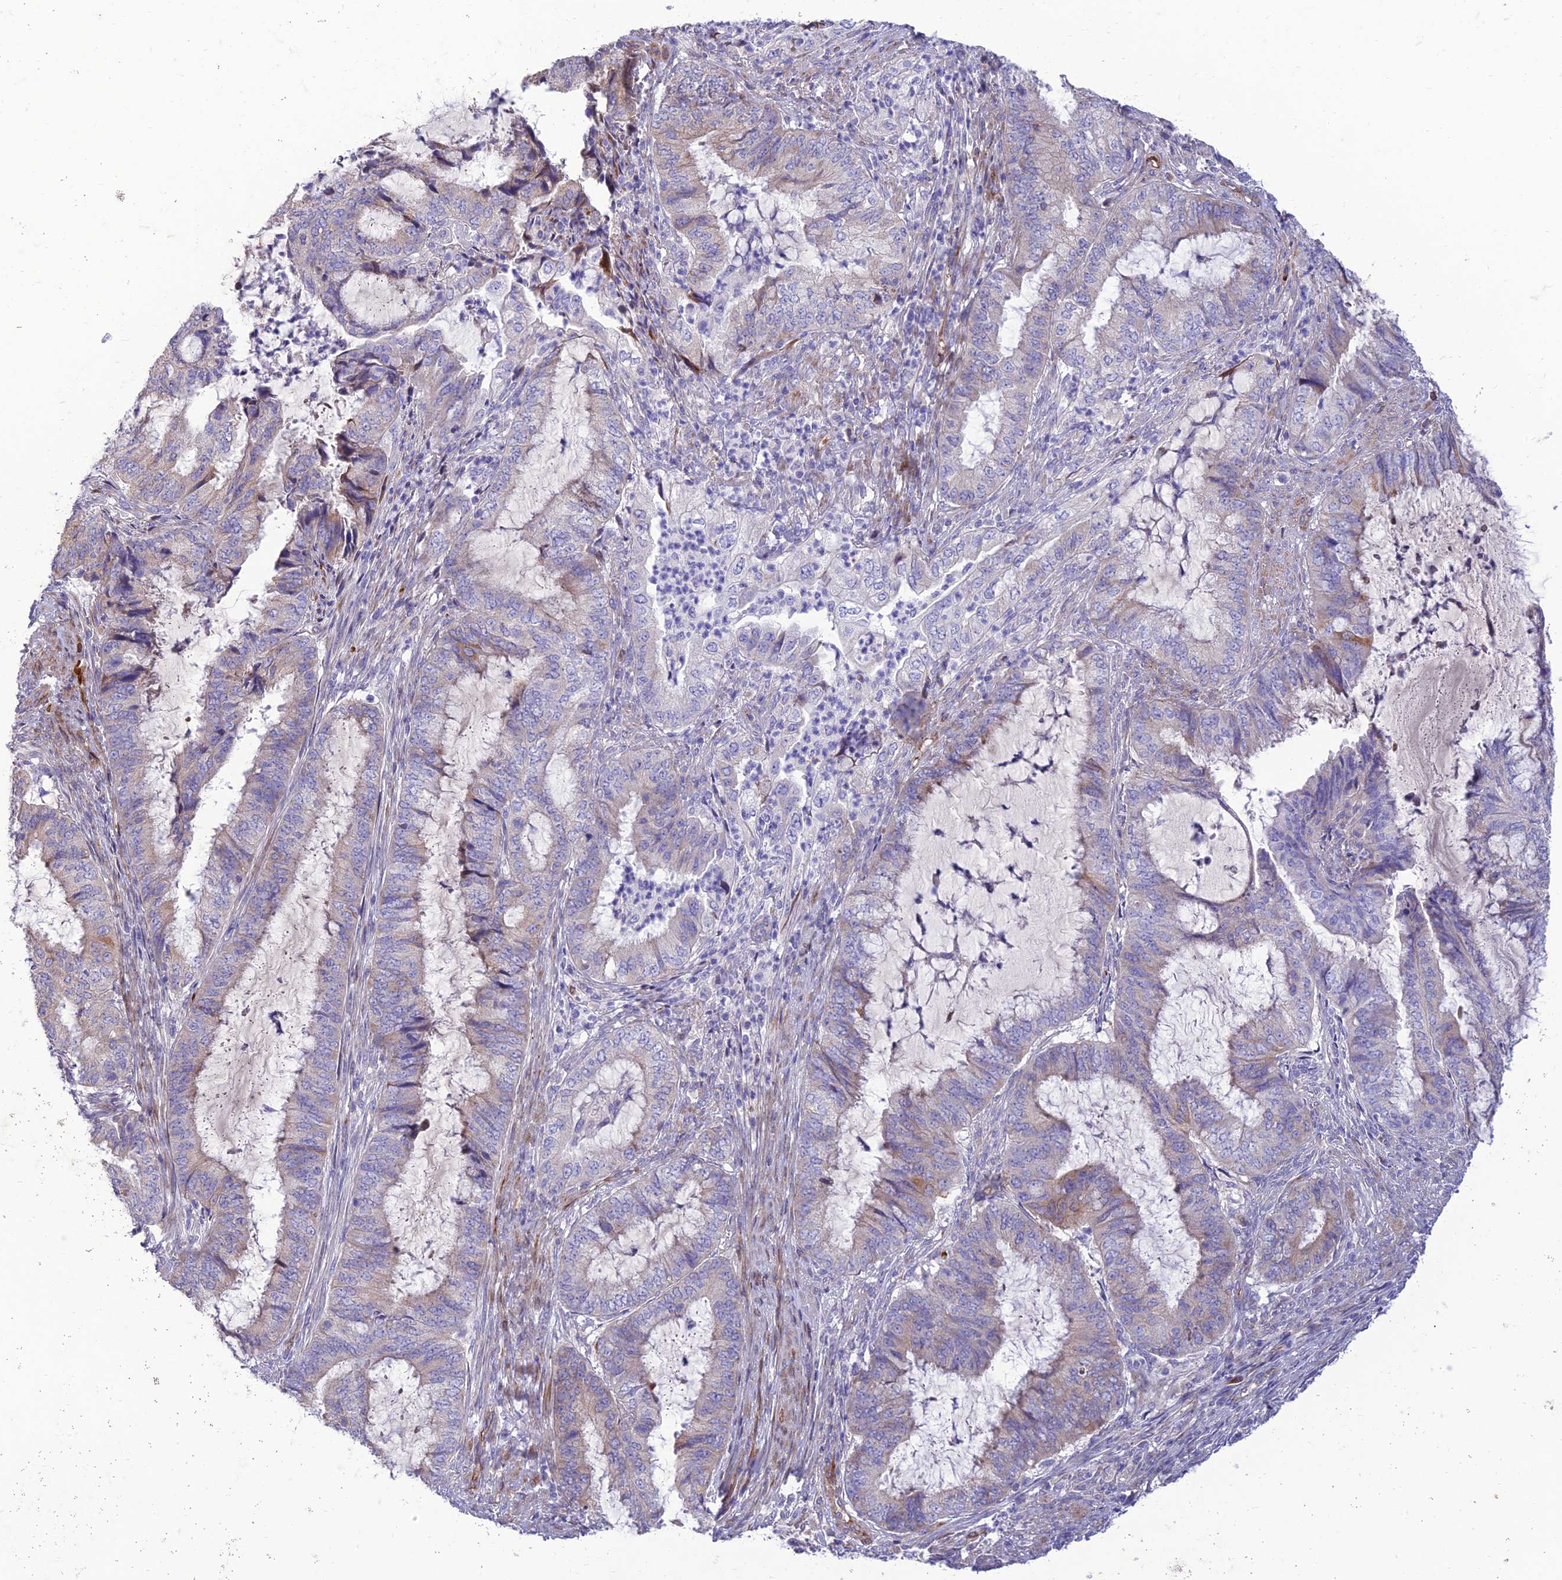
{"staining": {"intensity": "weak", "quantity": "<25%", "location": "cytoplasmic/membranous"}, "tissue": "endometrial cancer", "cell_type": "Tumor cells", "image_type": "cancer", "snomed": [{"axis": "morphology", "description": "Adenocarcinoma, NOS"}, {"axis": "topography", "description": "Endometrium"}], "caption": "High power microscopy photomicrograph of an IHC micrograph of endometrial adenocarcinoma, revealing no significant positivity in tumor cells.", "gene": "SEL1L3", "patient": {"sex": "female", "age": 51}}